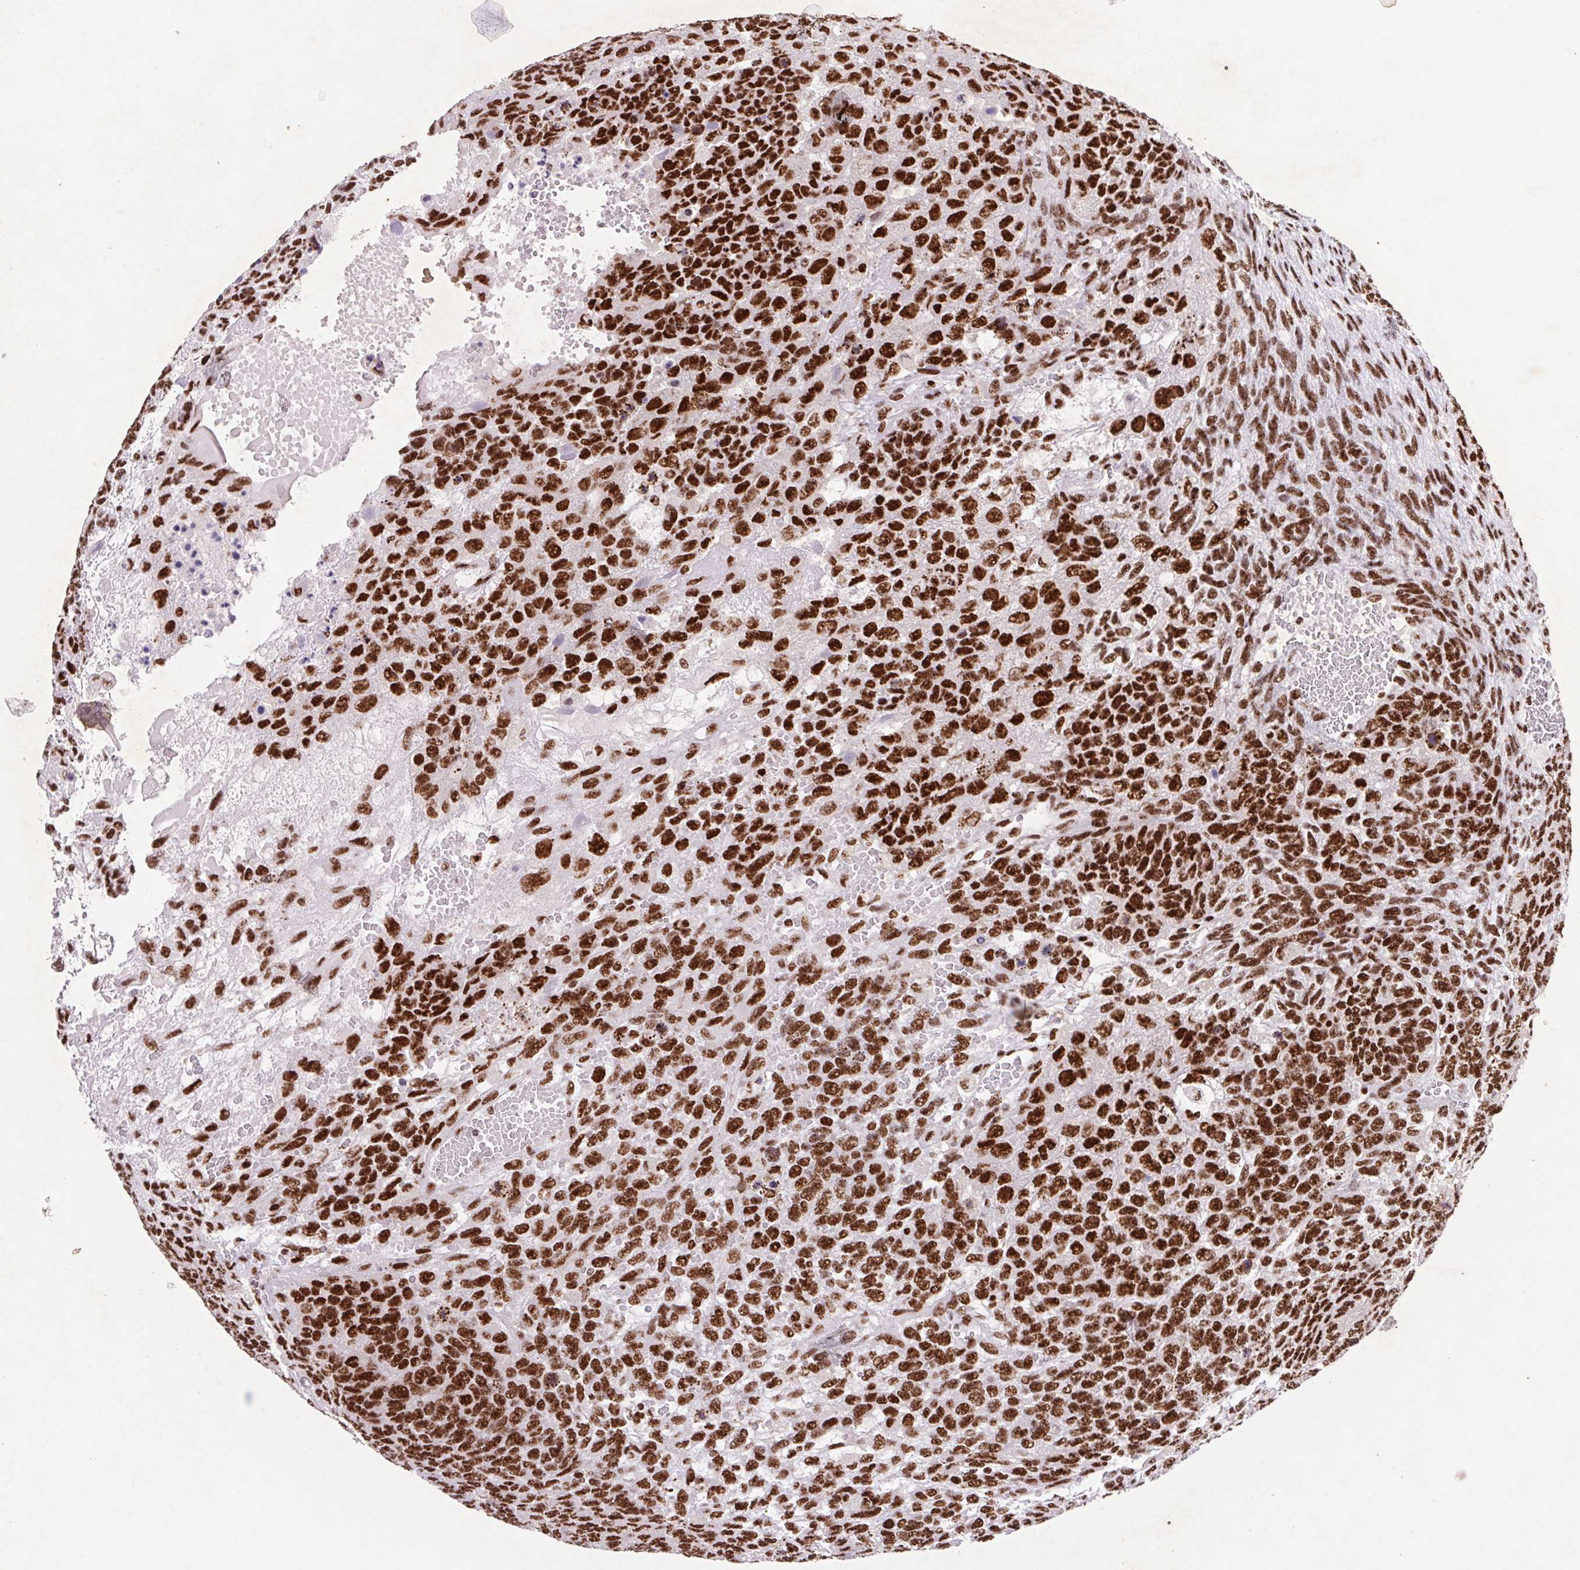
{"staining": {"intensity": "strong", "quantity": ">75%", "location": "nuclear"}, "tissue": "testis cancer", "cell_type": "Tumor cells", "image_type": "cancer", "snomed": [{"axis": "morphology", "description": "Normal tissue, NOS"}, {"axis": "morphology", "description": "Carcinoma, Embryonal, NOS"}, {"axis": "topography", "description": "Testis"}, {"axis": "topography", "description": "Epididymis"}], "caption": "This photomicrograph exhibits testis cancer (embryonal carcinoma) stained with immunohistochemistry to label a protein in brown. The nuclear of tumor cells show strong positivity for the protein. Nuclei are counter-stained blue.", "gene": "LDLRAD4", "patient": {"sex": "male", "age": 23}}